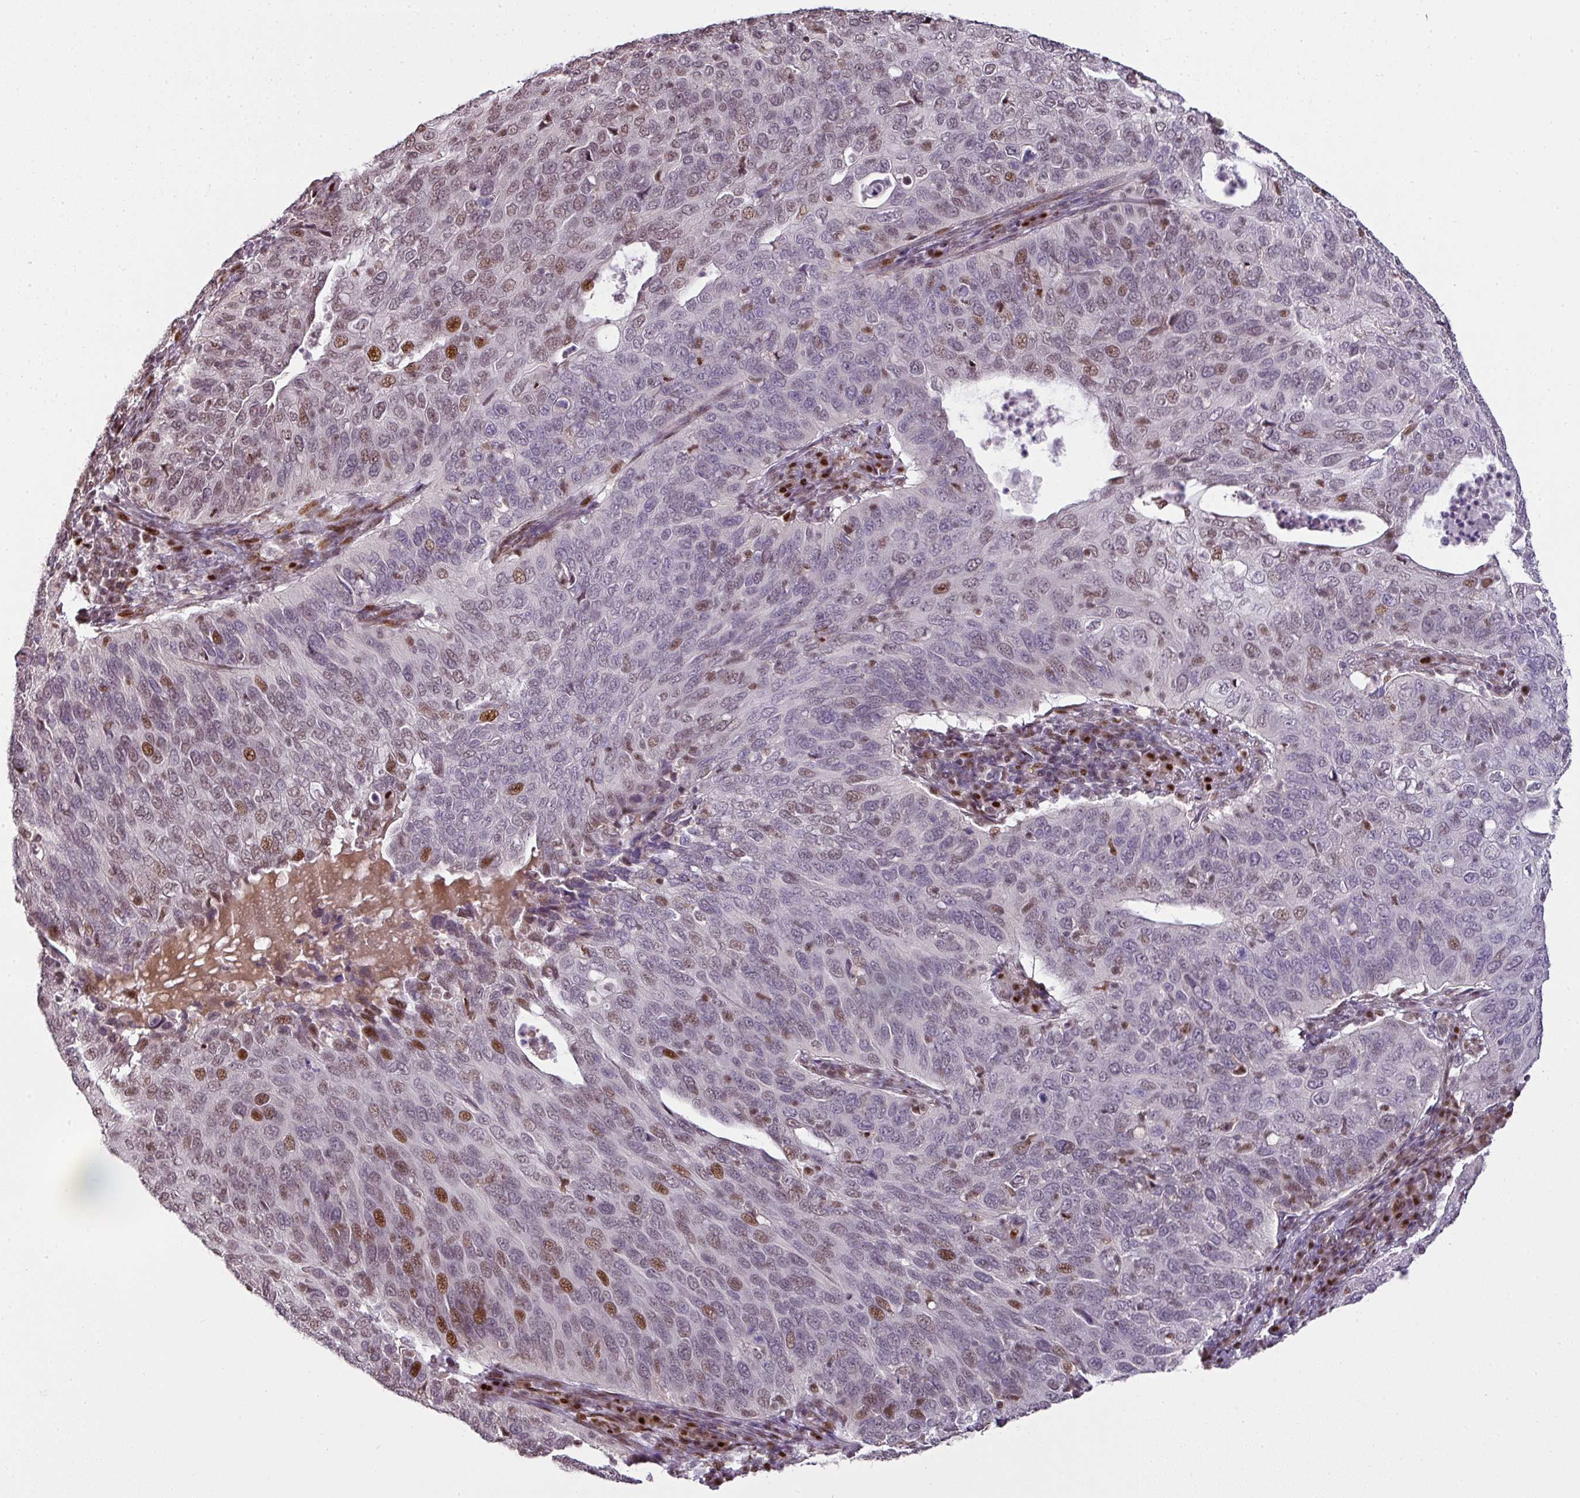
{"staining": {"intensity": "moderate", "quantity": "25%-75%", "location": "nuclear"}, "tissue": "cervical cancer", "cell_type": "Tumor cells", "image_type": "cancer", "snomed": [{"axis": "morphology", "description": "Squamous cell carcinoma, NOS"}, {"axis": "topography", "description": "Cervix"}], "caption": "There is medium levels of moderate nuclear staining in tumor cells of squamous cell carcinoma (cervical), as demonstrated by immunohistochemical staining (brown color).", "gene": "MYSM1", "patient": {"sex": "female", "age": 36}}